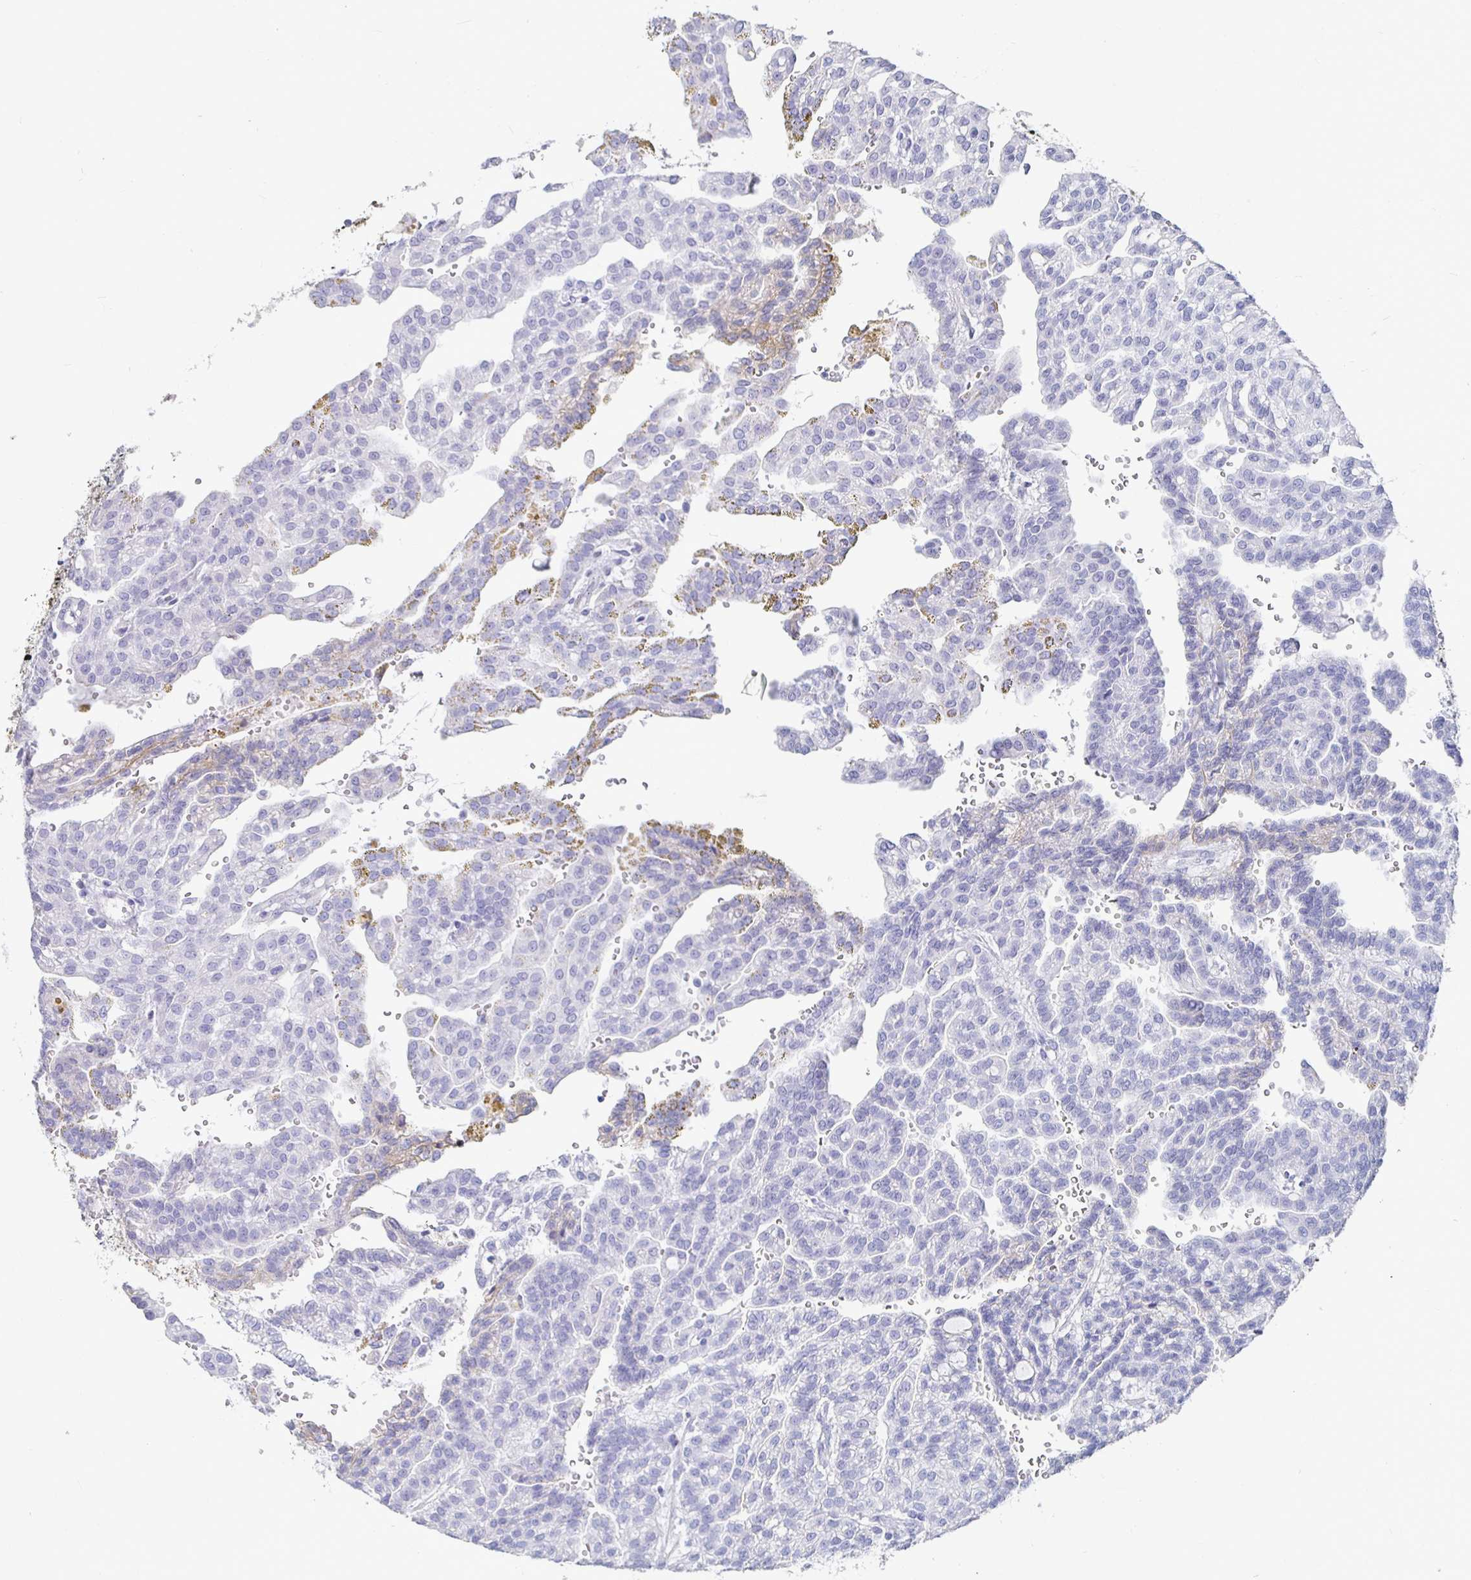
{"staining": {"intensity": "negative", "quantity": "none", "location": "none"}, "tissue": "renal cancer", "cell_type": "Tumor cells", "image_type": "cancer", "snomed": [{"axis": "morphology", "description": "Adenocarcinoma, NOS"}, {"axis": "topography", "description": "Kidney"}], "caption": "Renal cancer (adenocarcinoma) stained for a protein using immunohistochemistry demonstrates no expression tumor cells.", "gene": "CA9", "patient": {"sex": "male", "age": 63}}